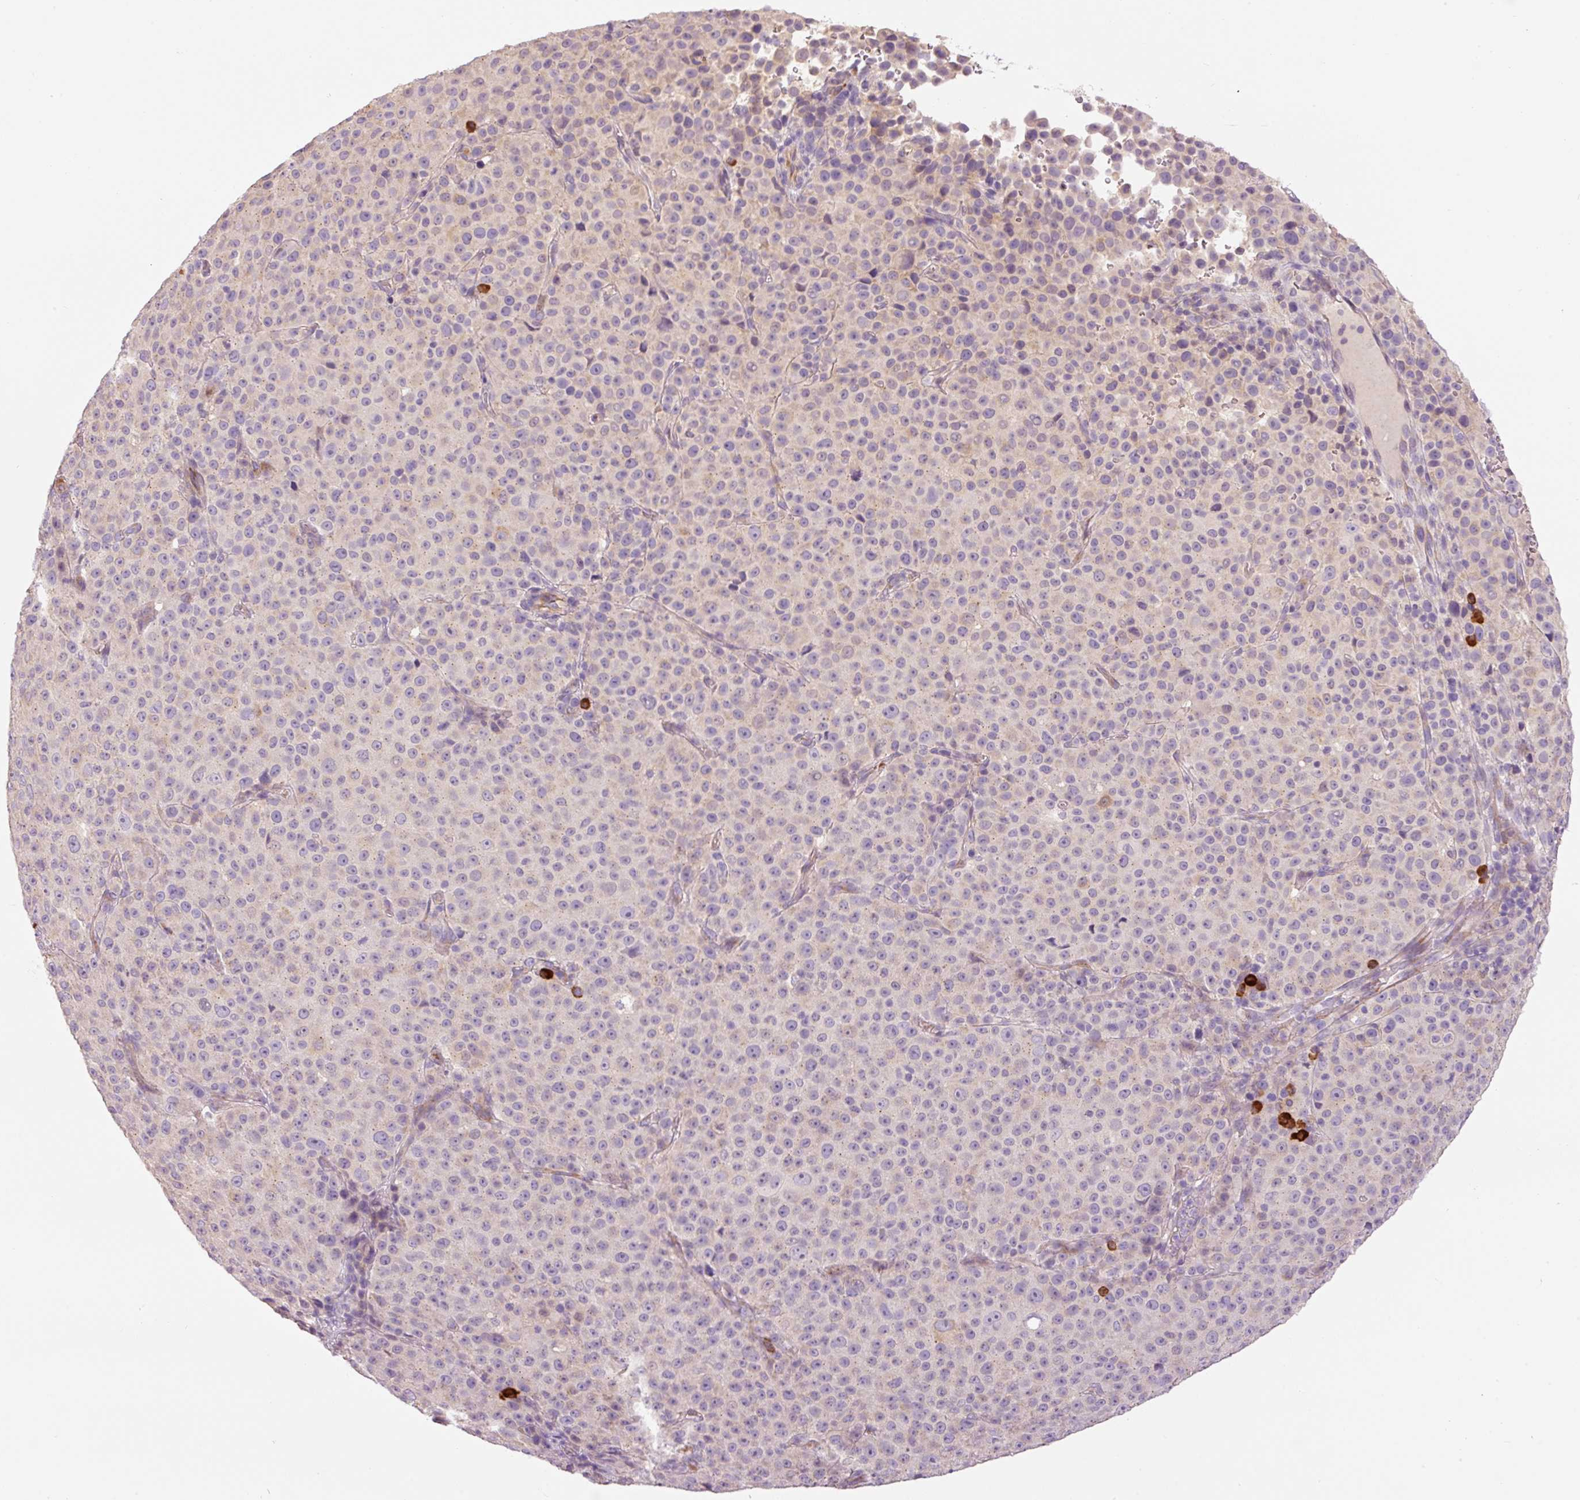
{"staining": {"intensity": "weak", "quantity": "<25%", "location": "cytoplasmic/membranous"}, "tissue": "melanoma", "cell_type": "Tumor cells", "image_type": "cancer", "snomed": [{"axis": "morphology", "description": "Malignant melanoma, Metastatic site"}, {"axis": "topography", "description": "Skin"}, {"axis": "topography", "description": "Lymph node"}], "caption": "A high-resolution histopathology image shows immunohistochemistry (IHC) staining of melanoma, which exhibits no significant positivity in tumor cells. Nuclei are stained in blue.", "gene": "PNPLA5", "patient": {"sex": "male", "age": 66}}